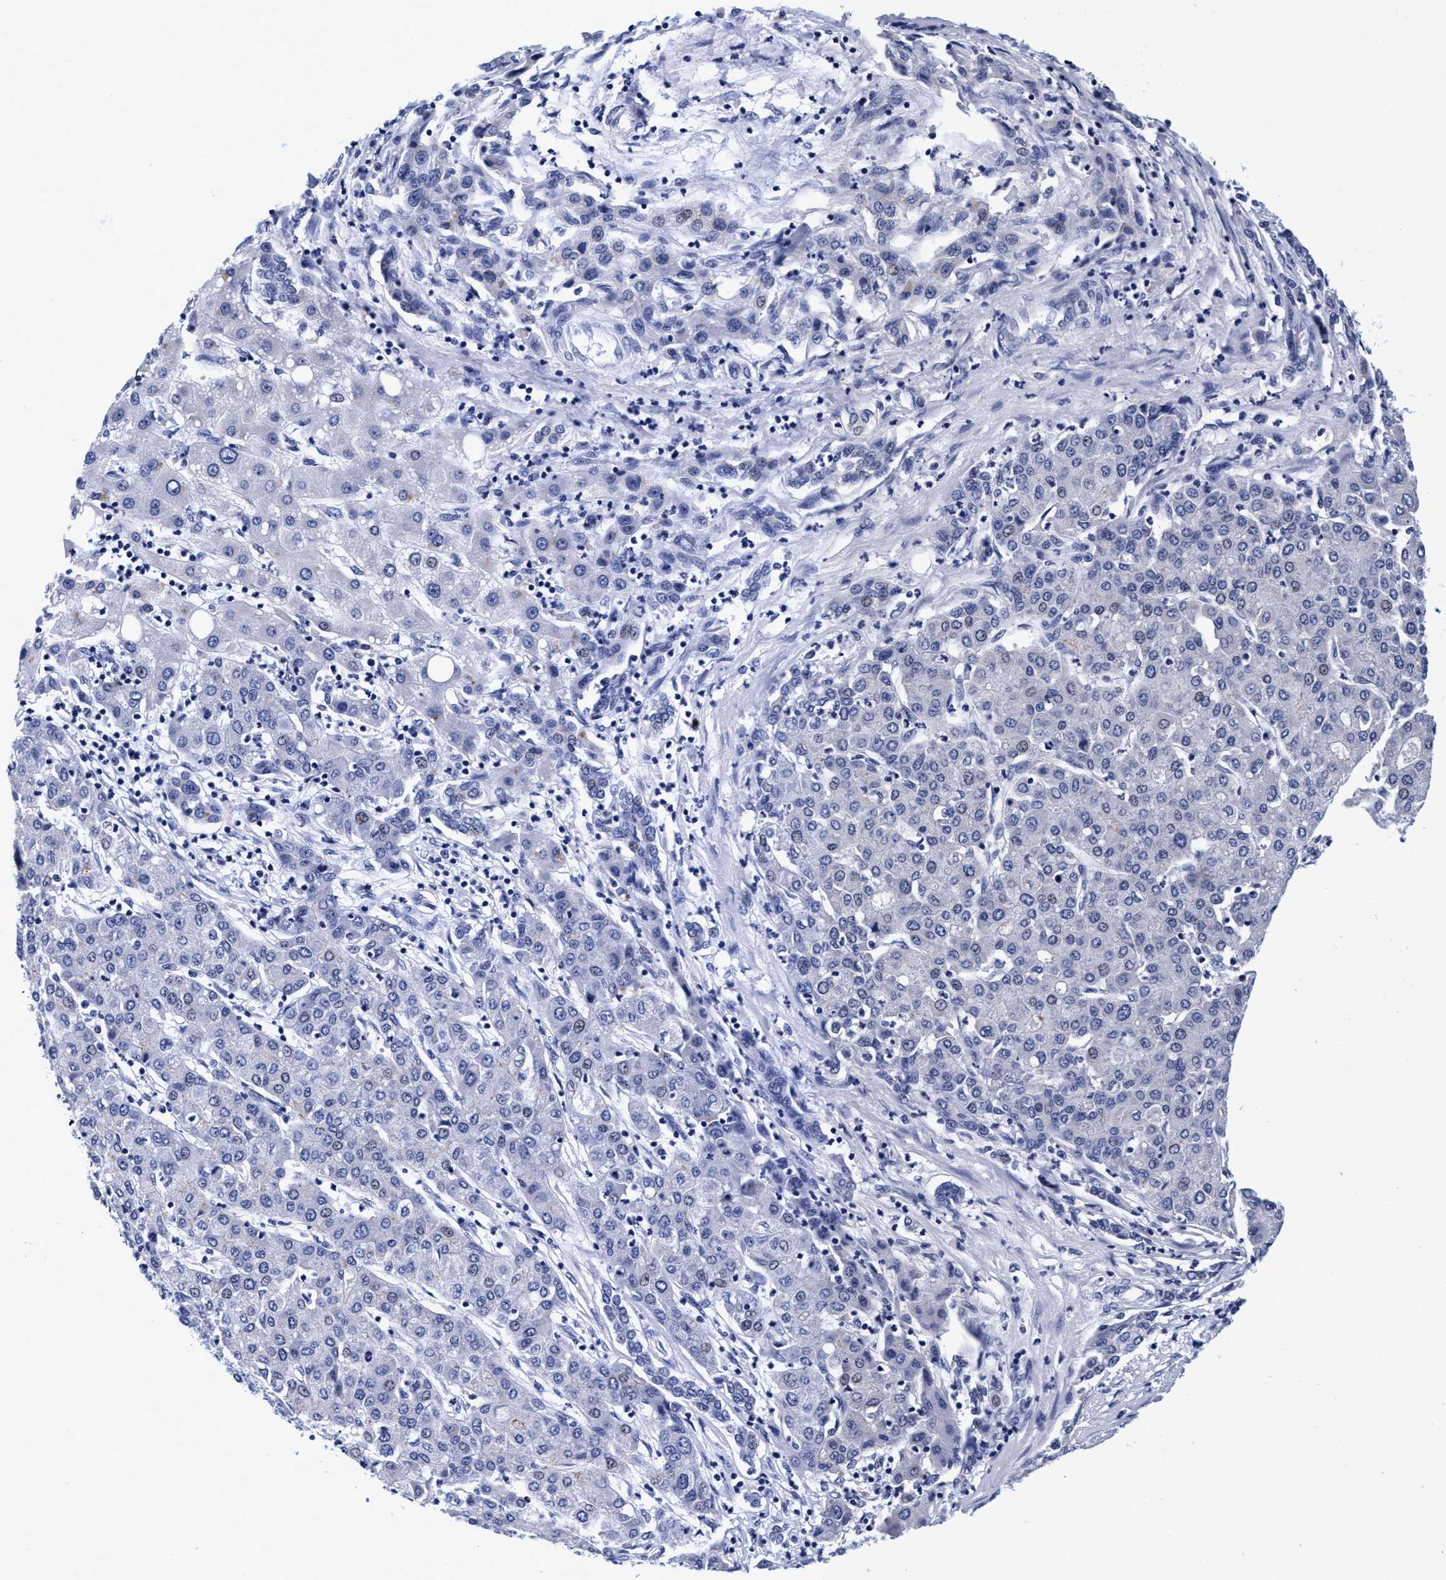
{"staining": {"intensity": "negative", "quantity": "none", "location": "none"}, "tissue": "liver cancer", "cell_type": "Tumor cells", "image_type": "cancer", "snomed": [{"axis": "morphology", "description": "Carcinoma, Hepatocellular, NOS"}, {"axis": "topography", "description": "Liver"}], "caption": "Image shows no protein positivity in tumor cells of liver cancer tissue.", "gene": "PLPPR1", "patient": {"sex": "male", "age": 65}}